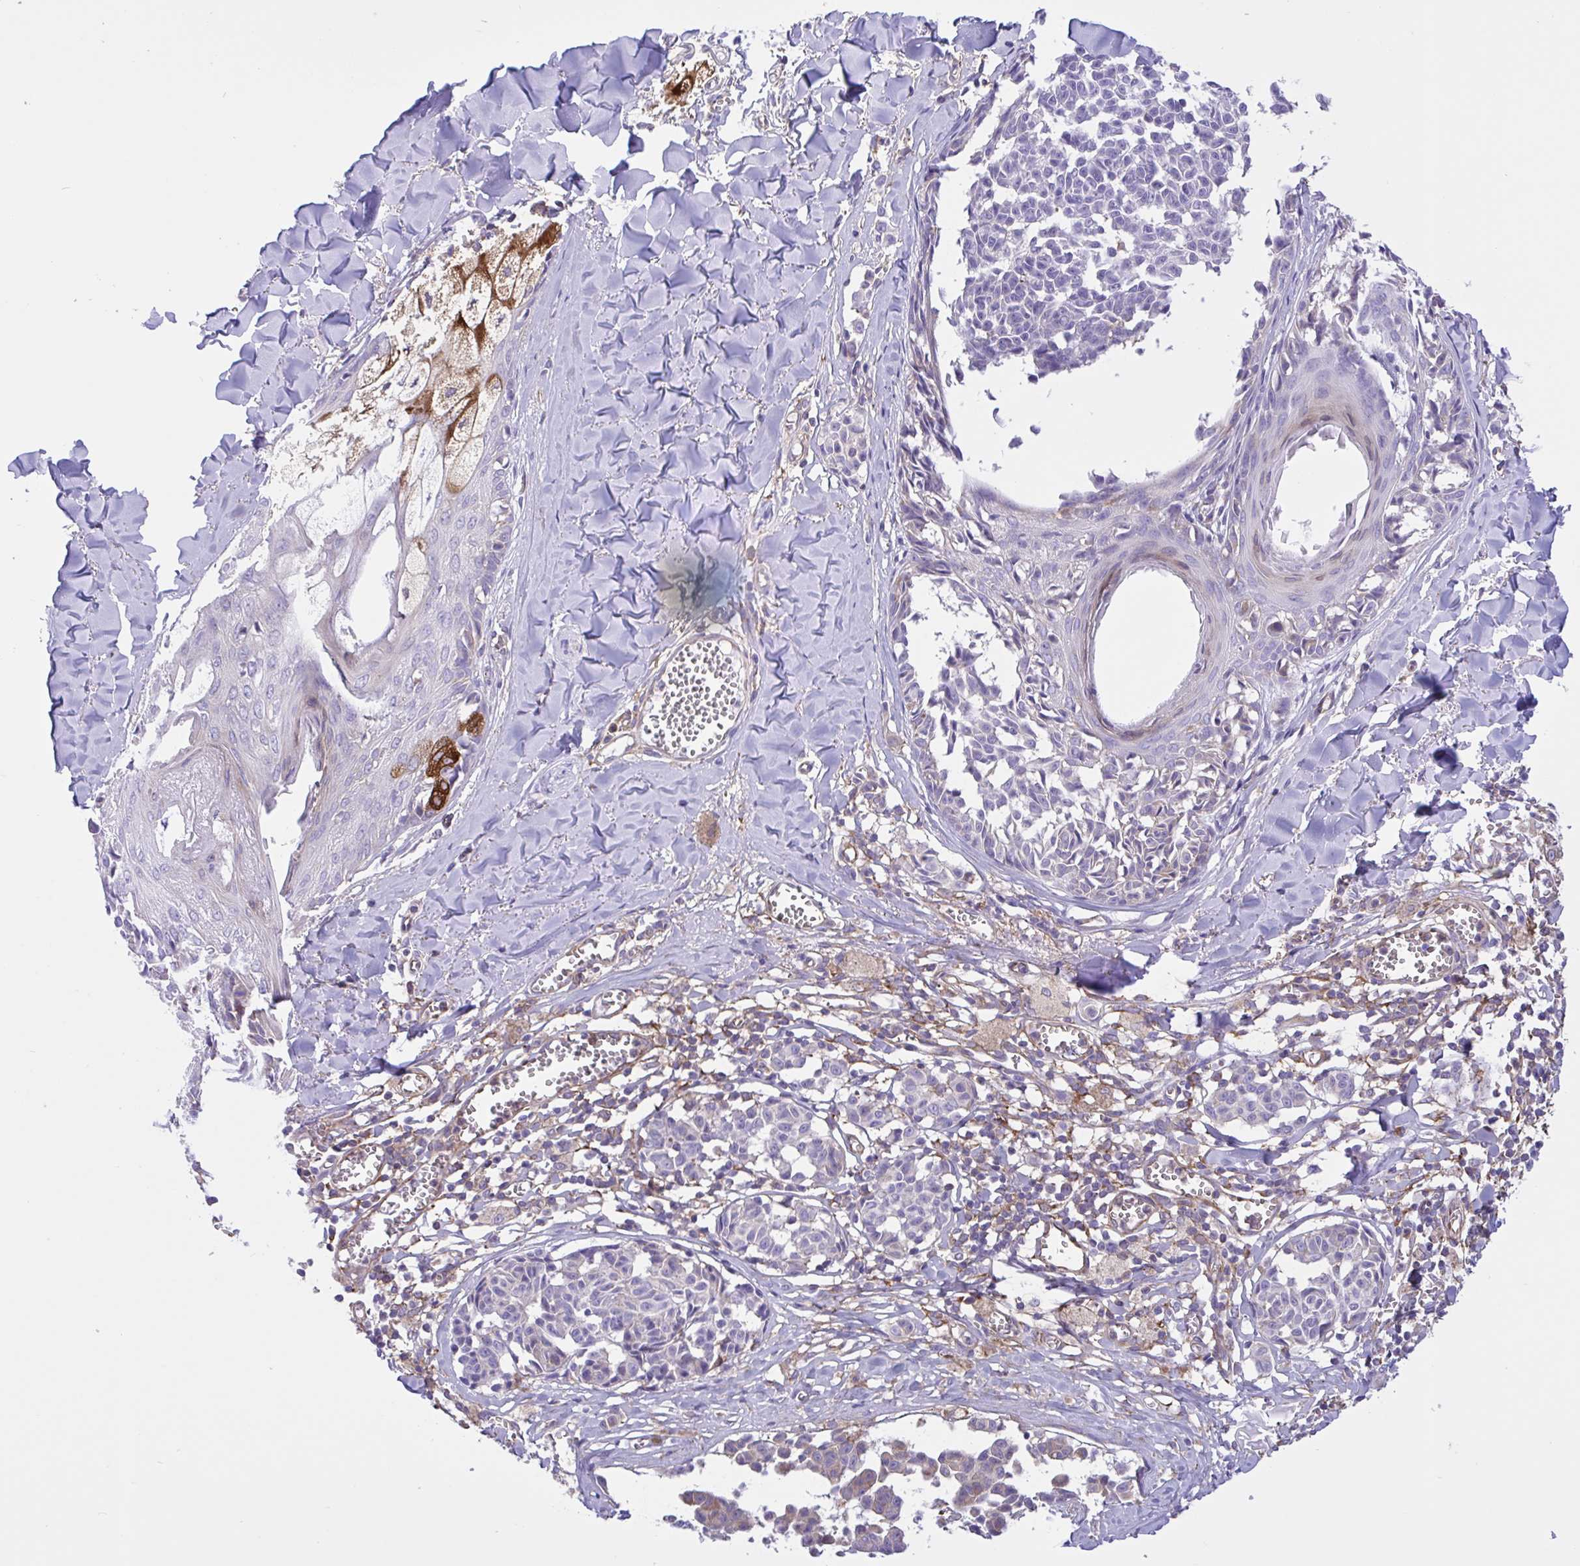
{"staining": {"intensity": "negative", "quantity": "none", "location": "none"}, "tissue": "melanoma", "cell_type": "Tumor cells", "image_type": "cancer", "snomed": [{"axis": "morphology", "description": "Malignant melanoma, NOS"}, {"axis": "topography", "description": "Skin"}], "caption": "High power microscopy image of an immunohistochemistry image of malignant melanoma, revealing no significant staining in tumor cells.", "gene": "OR51M1", "patient": {"sex": "female", "age": 43}}